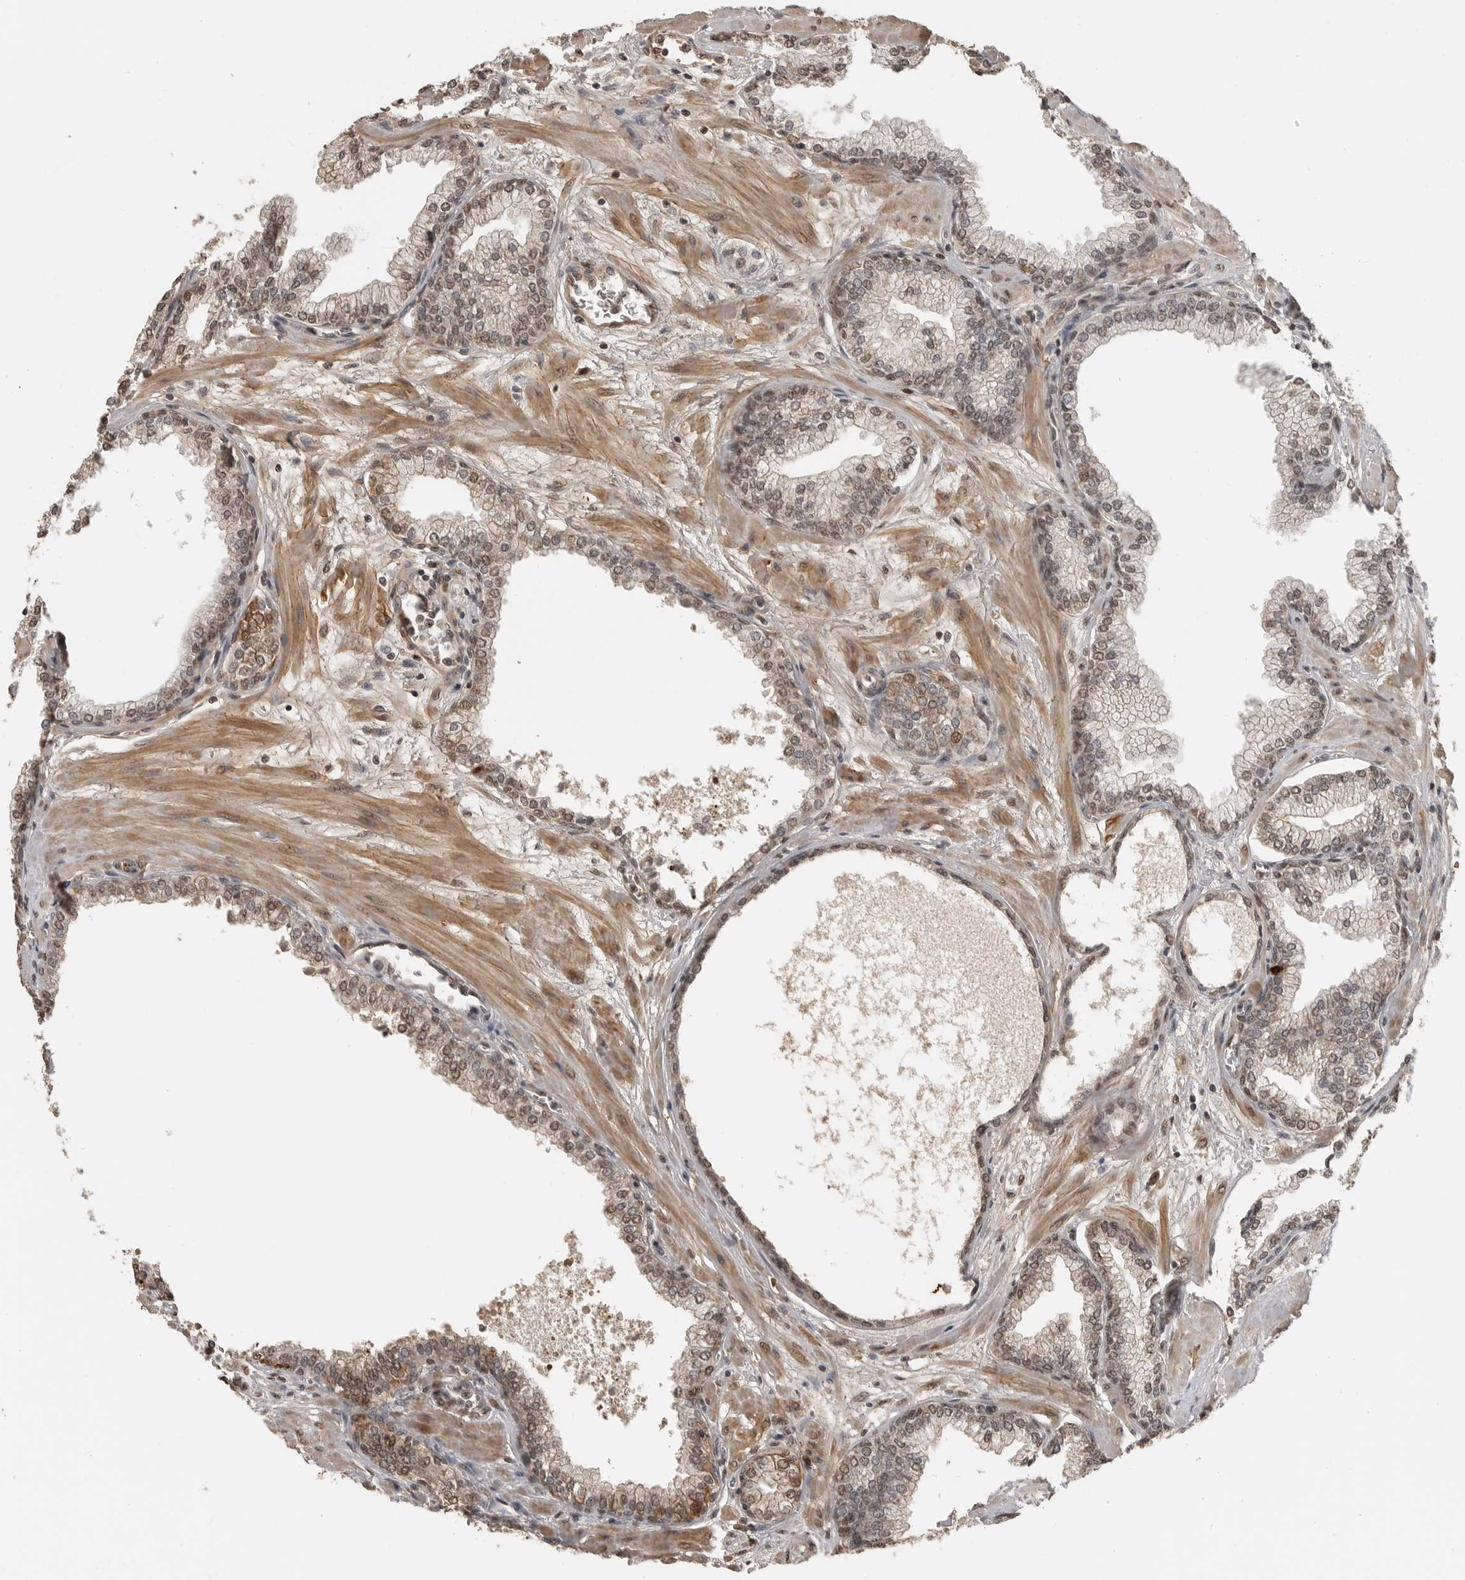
{"staining": {"intensity": "moderate", "quantity": ">75%", "location": "nuclear"}, "tissue": "prostate", "cell_type": "Glandular cells", "image_type": "normal", "snomed": [{"axis": "morphology", "description": "Normal tissue, NOS"}, {"axis": "morphology", "description": "Urothelial carcinoma, Low grade"}, {"axis": "topography", "description": "Urinary bladder"}, {"axis": "topography", "description": "Prostate"}], "caption": "Brown immunohistochemical staining in benign human prostate exhibits moderate nuclear staining in approximately >75% of glandular cells. (brown staining indicates protein expression, while blue staining denotes nuclei).", "gene": "CLOCK", "patient": {"sex": "male", "age": 60}}